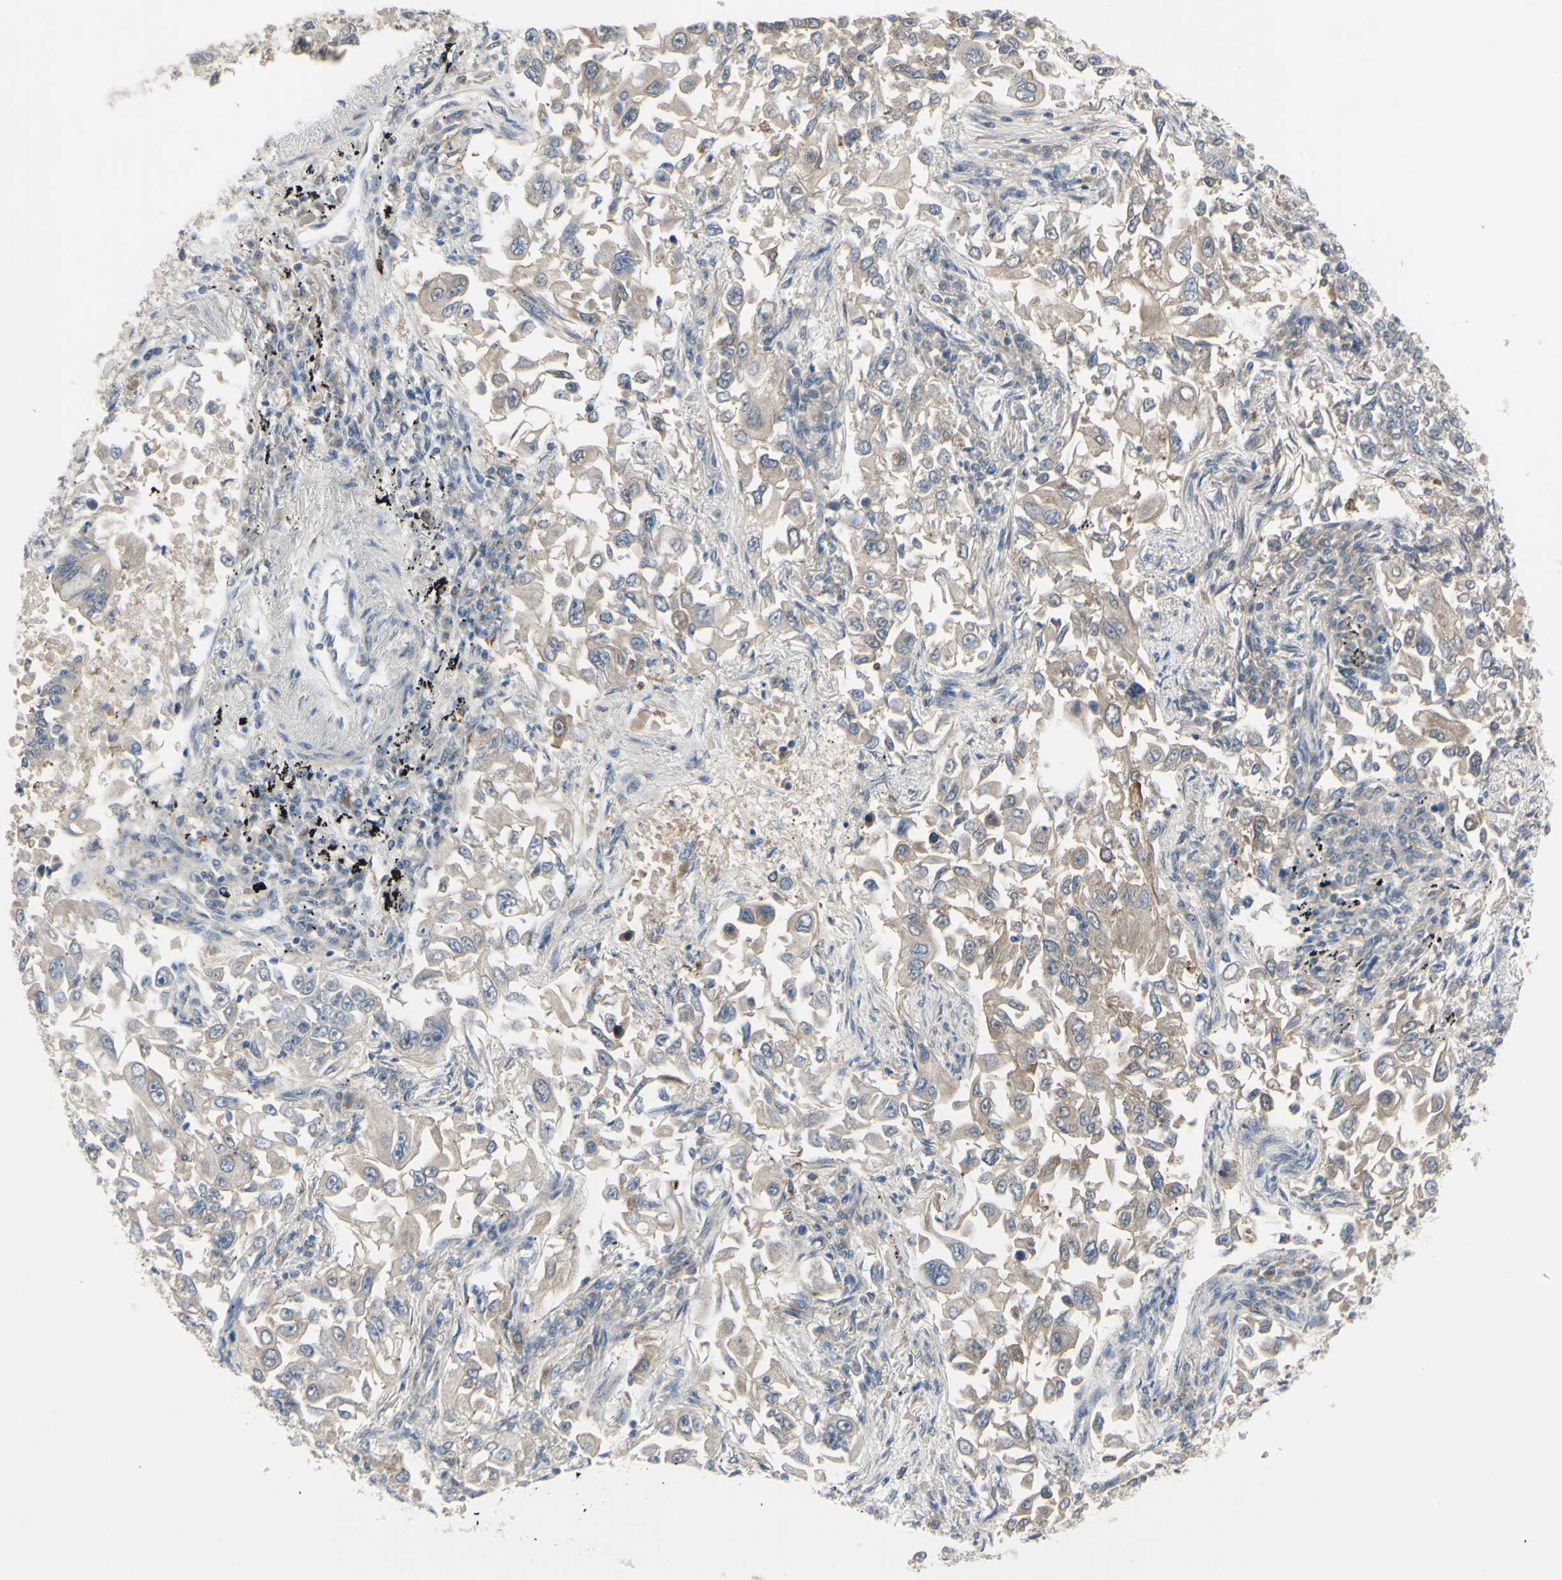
{"staining": {"intensity": "weak", "quantity": "25%-75%", "location": "cytoplasmic/membranous"}, "tissue": "lung cancer", "cell_type": "Tumor cells", "image_type": "cancer", "snomed": [{"axis": "morphology", "description": "Adenocarcinoma, NOS"}, {"axis": "topography", "description": "Lung"}], "caption": "Protein expression analysis of human lung adenocarcinoma reveals weak cytoplasmic/membranous positivity in approximately 25%-75% of tumor cells.", "gene": "ETNK1", "patient": {"sex": "male", "age": 84}}